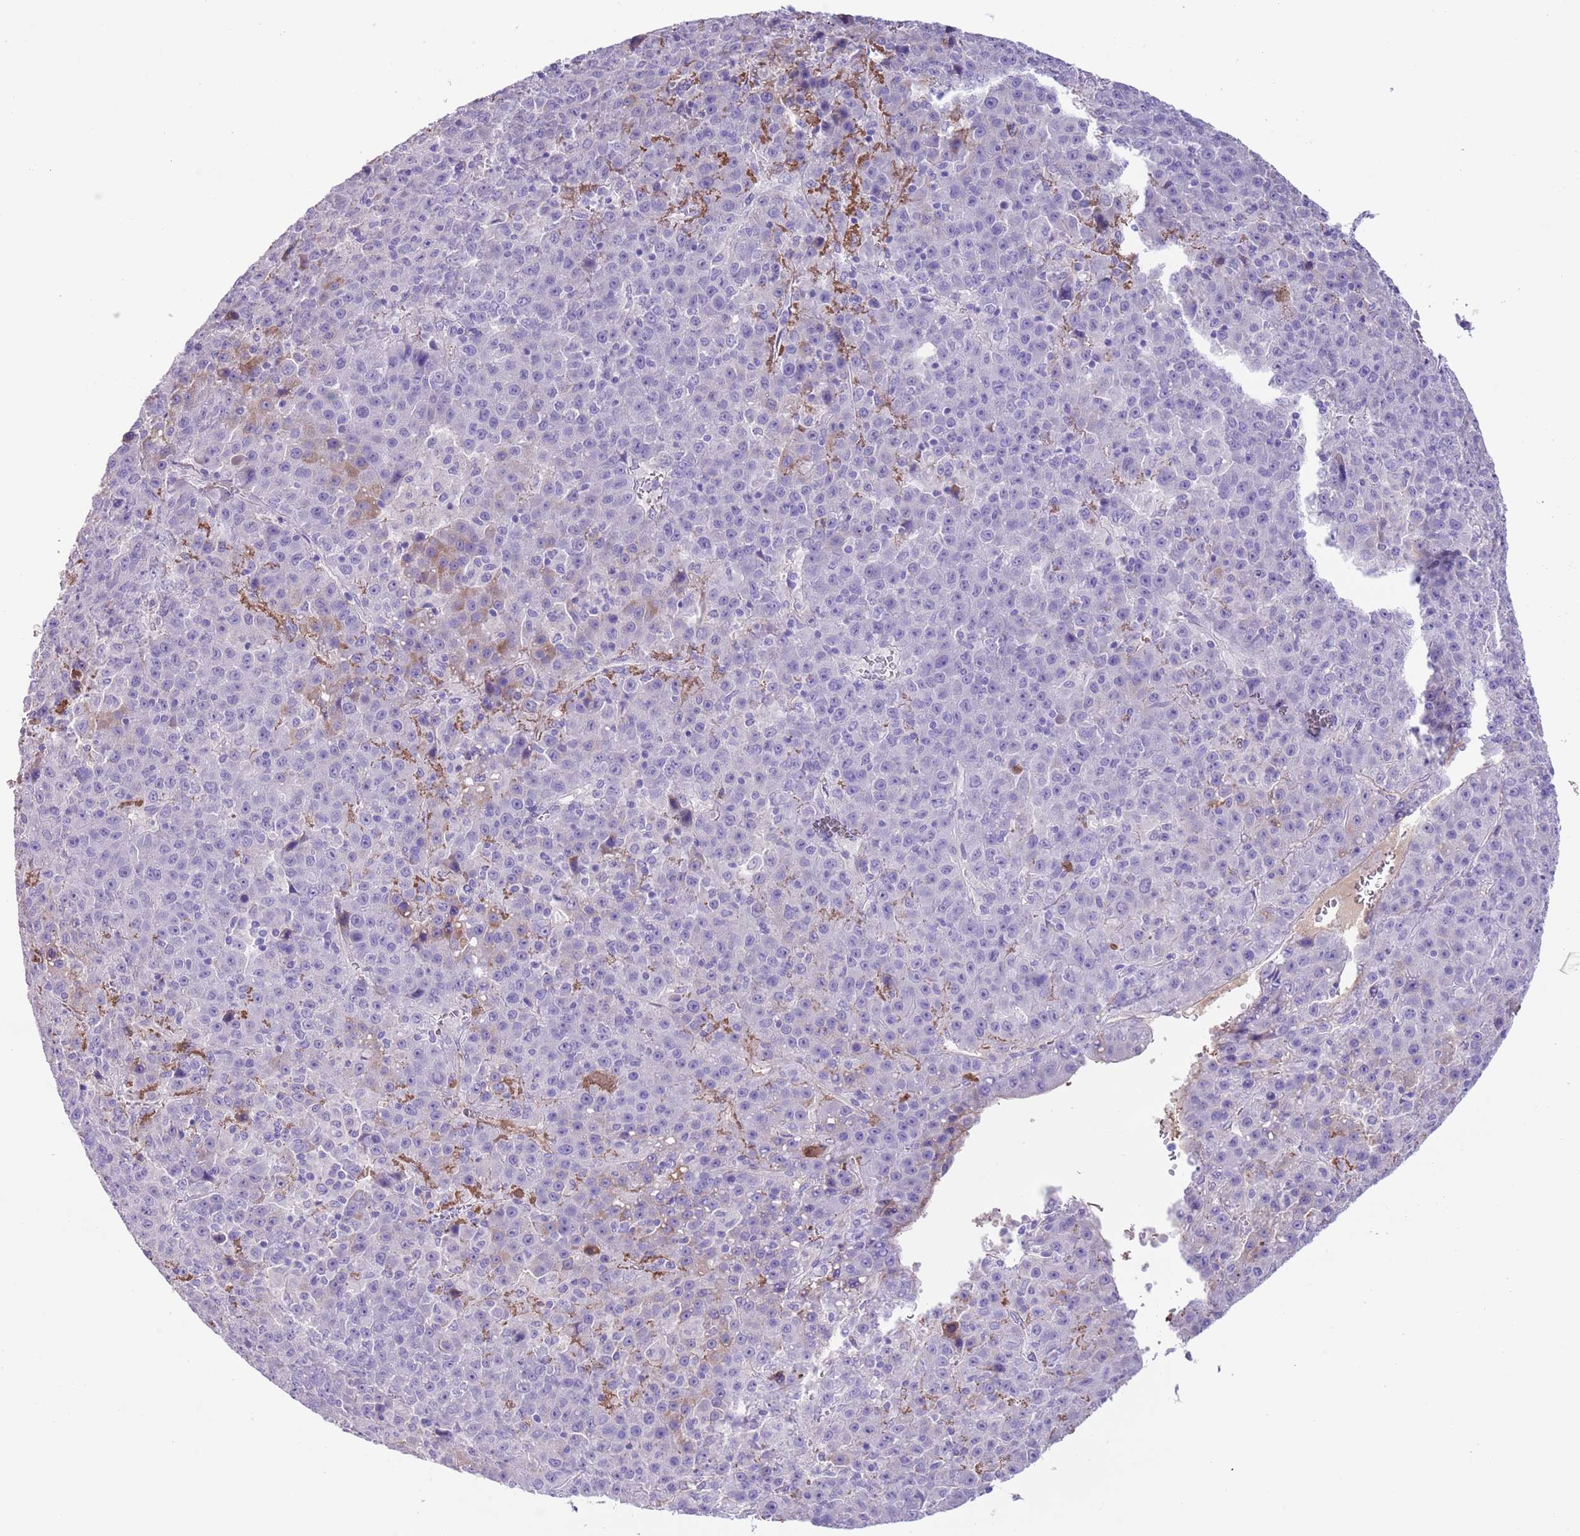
{"staining": {"intensity": "weak", "quantity": "<25%", "location": "cytoplasmic/membranous"}, "tissue": "liver cancer", "cell_type": "Tumor cells", "image_type": "cancer", "snomed": [{"axis": "morphology", "description": "Carcinoma, Hepatocellular, NOS"}, {"axis": "topography", "description": "Liver"}], "caption": "This is an IHC image of human liver hepatocellular carcinoma. There is no expression in tumor cells.", "gene": "IGF1", "patient": {"sex": "female", "age": 53}}